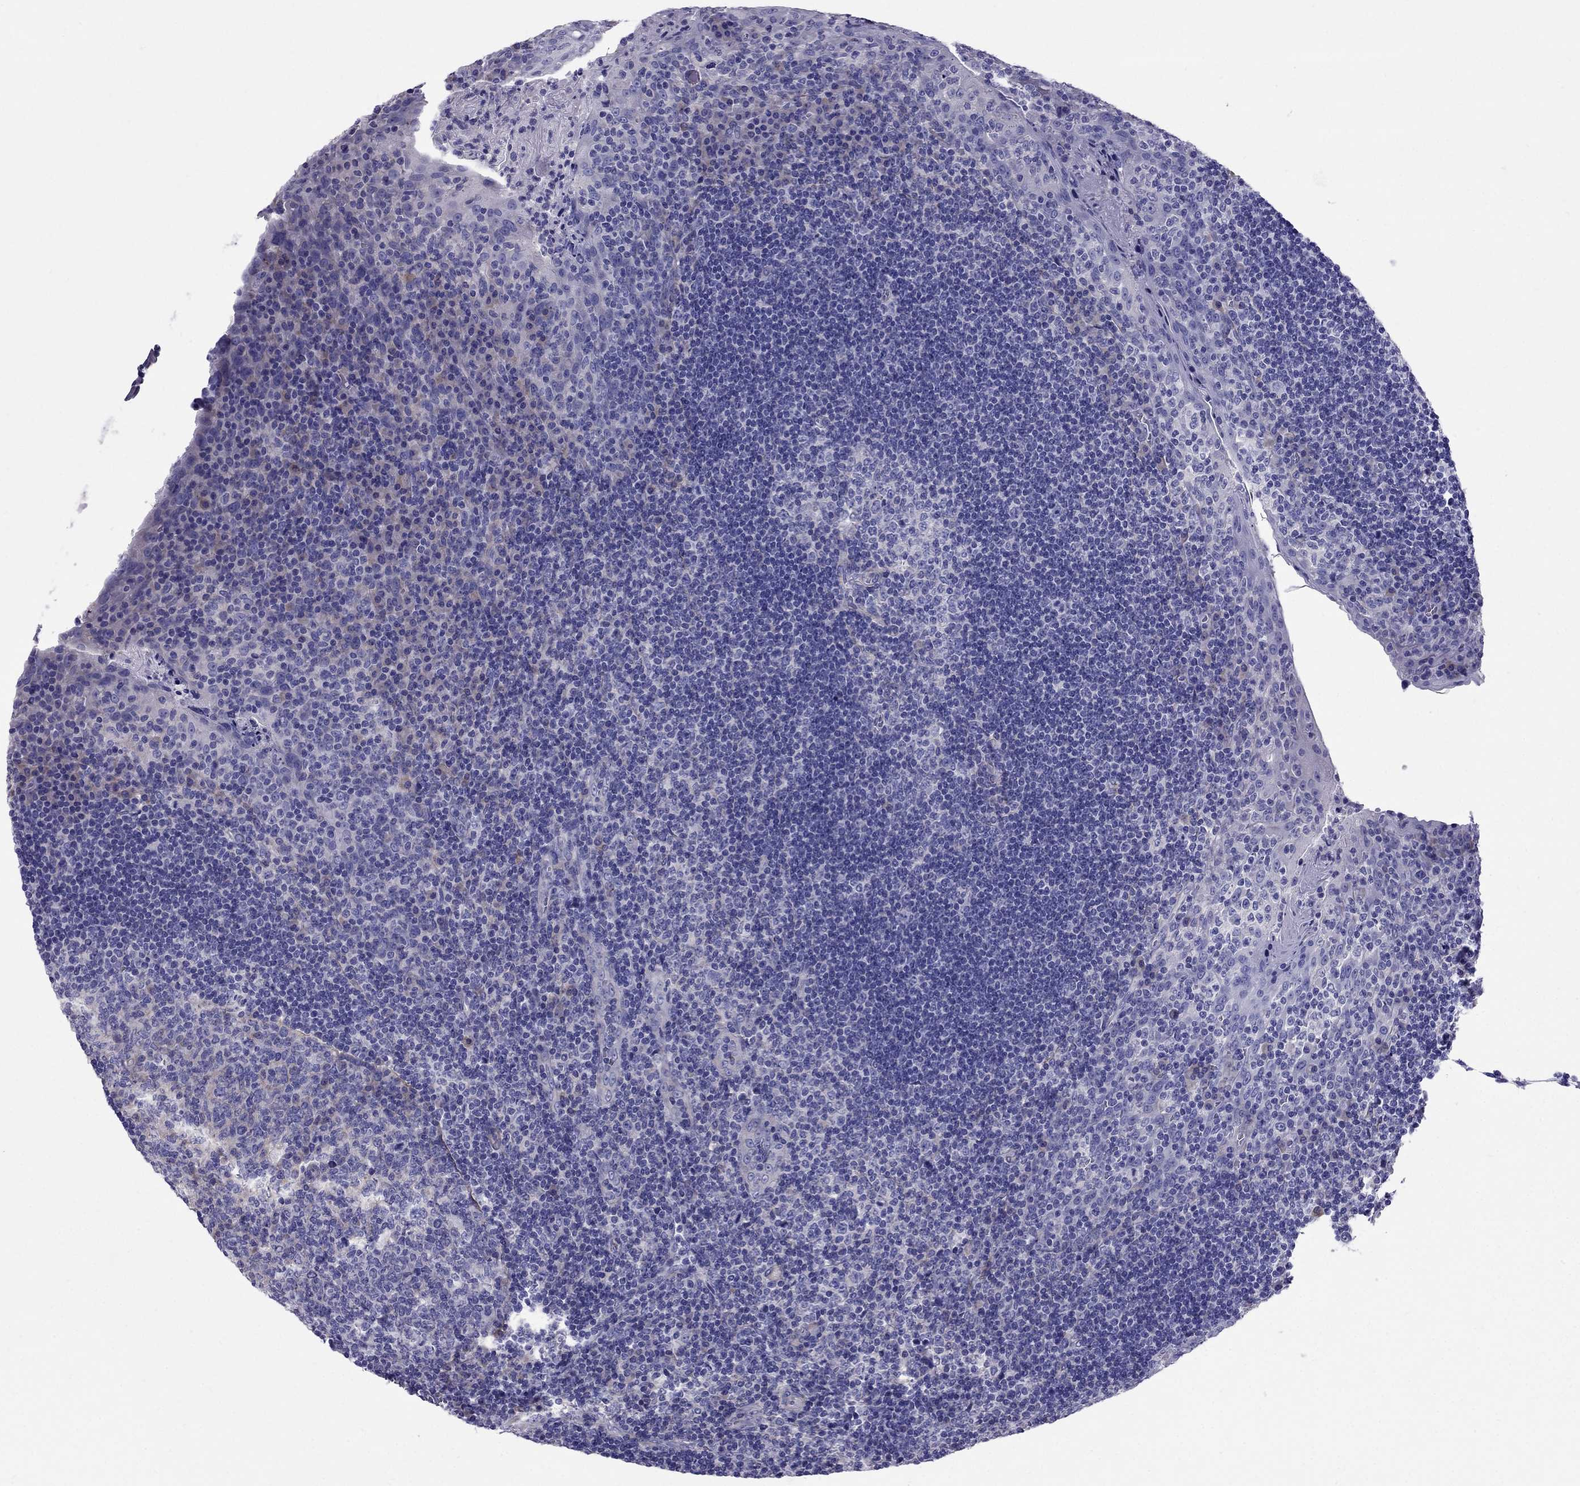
{"staining": {"intensity": "negative", "quantity": "none", "location": "none"}, "tissue": "tonsil", "cell_type": "Germinal center cells", "image_type": "normal", "snomed": [{"axis": "morphology", "description": "Normal tissue, NOS"}, {"axis": "topography", "description": "Tonsil"}], "caption": "Germinal center cells show no significant protein positivity in unremarkable tonsil. (DAB (3,3'-diaminobenzidine) IHC, high magnification).", "gene": "GPR50", "patient": {"sex": "male", "age": 17}}